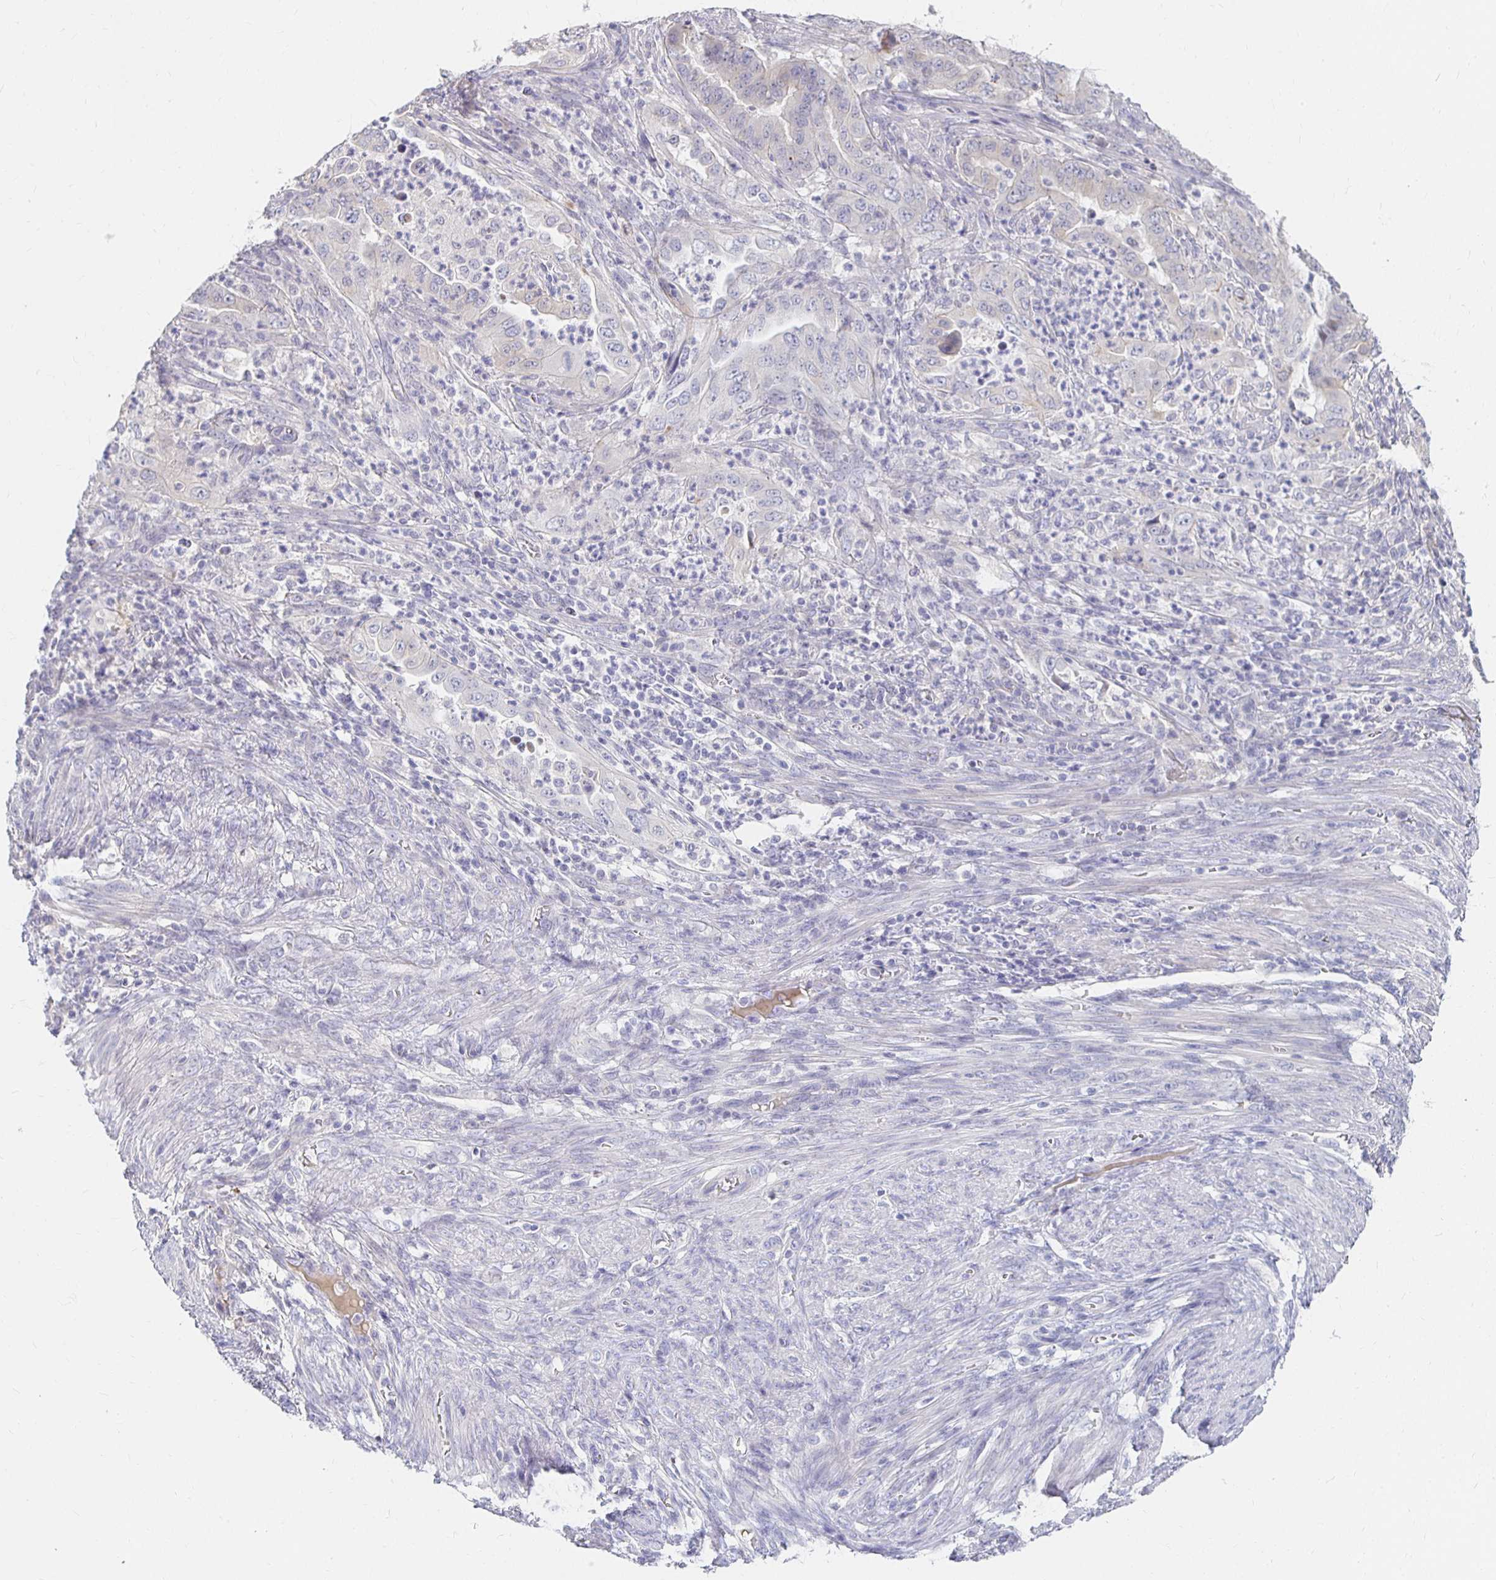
{"staining": {"intensity": "negative", "quantity": "none", "location": "none"}, "tissue": "endometrial cancer", "cell_type": "Tumor cells", "image_type": "cancer", "snomed": [{"axis": "morphology", "description": "Adenocarcinoma, NOS"}, {"axis": "topography", "description": "Endometrium"}], "caption": "IHC micrograph of human endometrial adenocarcinoma stained for a protein (brown), which displays no expression in tumor cells.", "gene": "FKRP", "patient": {"sex": "female", "age": 51}}